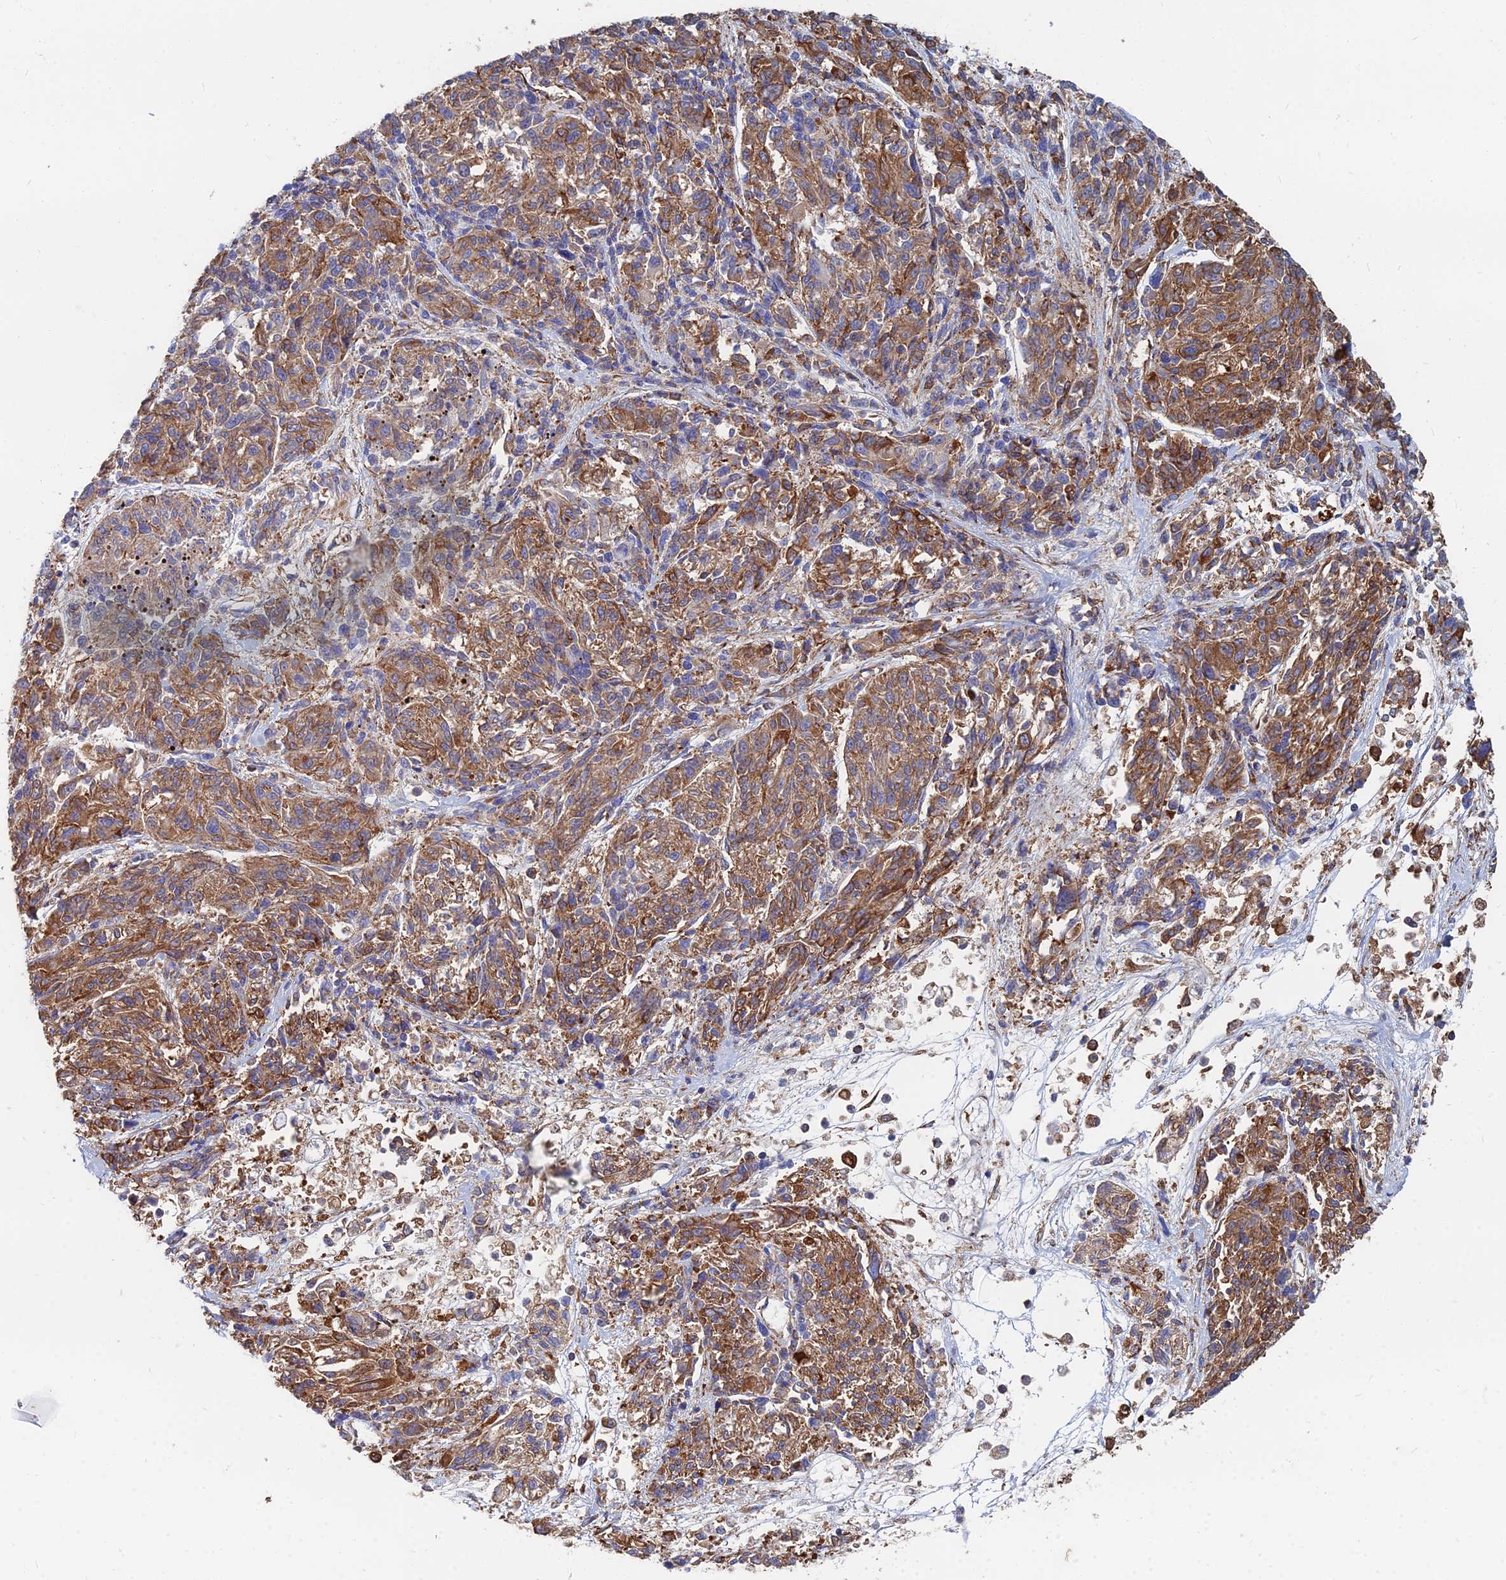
{"staining": {"intensity": "moderate", "quantity": ">75%", "location": "cytoplasmic/membranous"}, "tissue": "melanoma", "cell_type": "Tumor cells", "image_type": "cancer", "snomed": [{"axis": "morphology", "description": "Malignant melanoma, NOS"}, {"axis": "topography", "description": "Skin"}], "caption": "A photomicrograph of human malignant melanoma stained for a protein reveals moderate cytoplasmic/membranous brown staining in tumor cells.", "gene": "GPR42", "patient": {"sex": "male", "age": 53}}